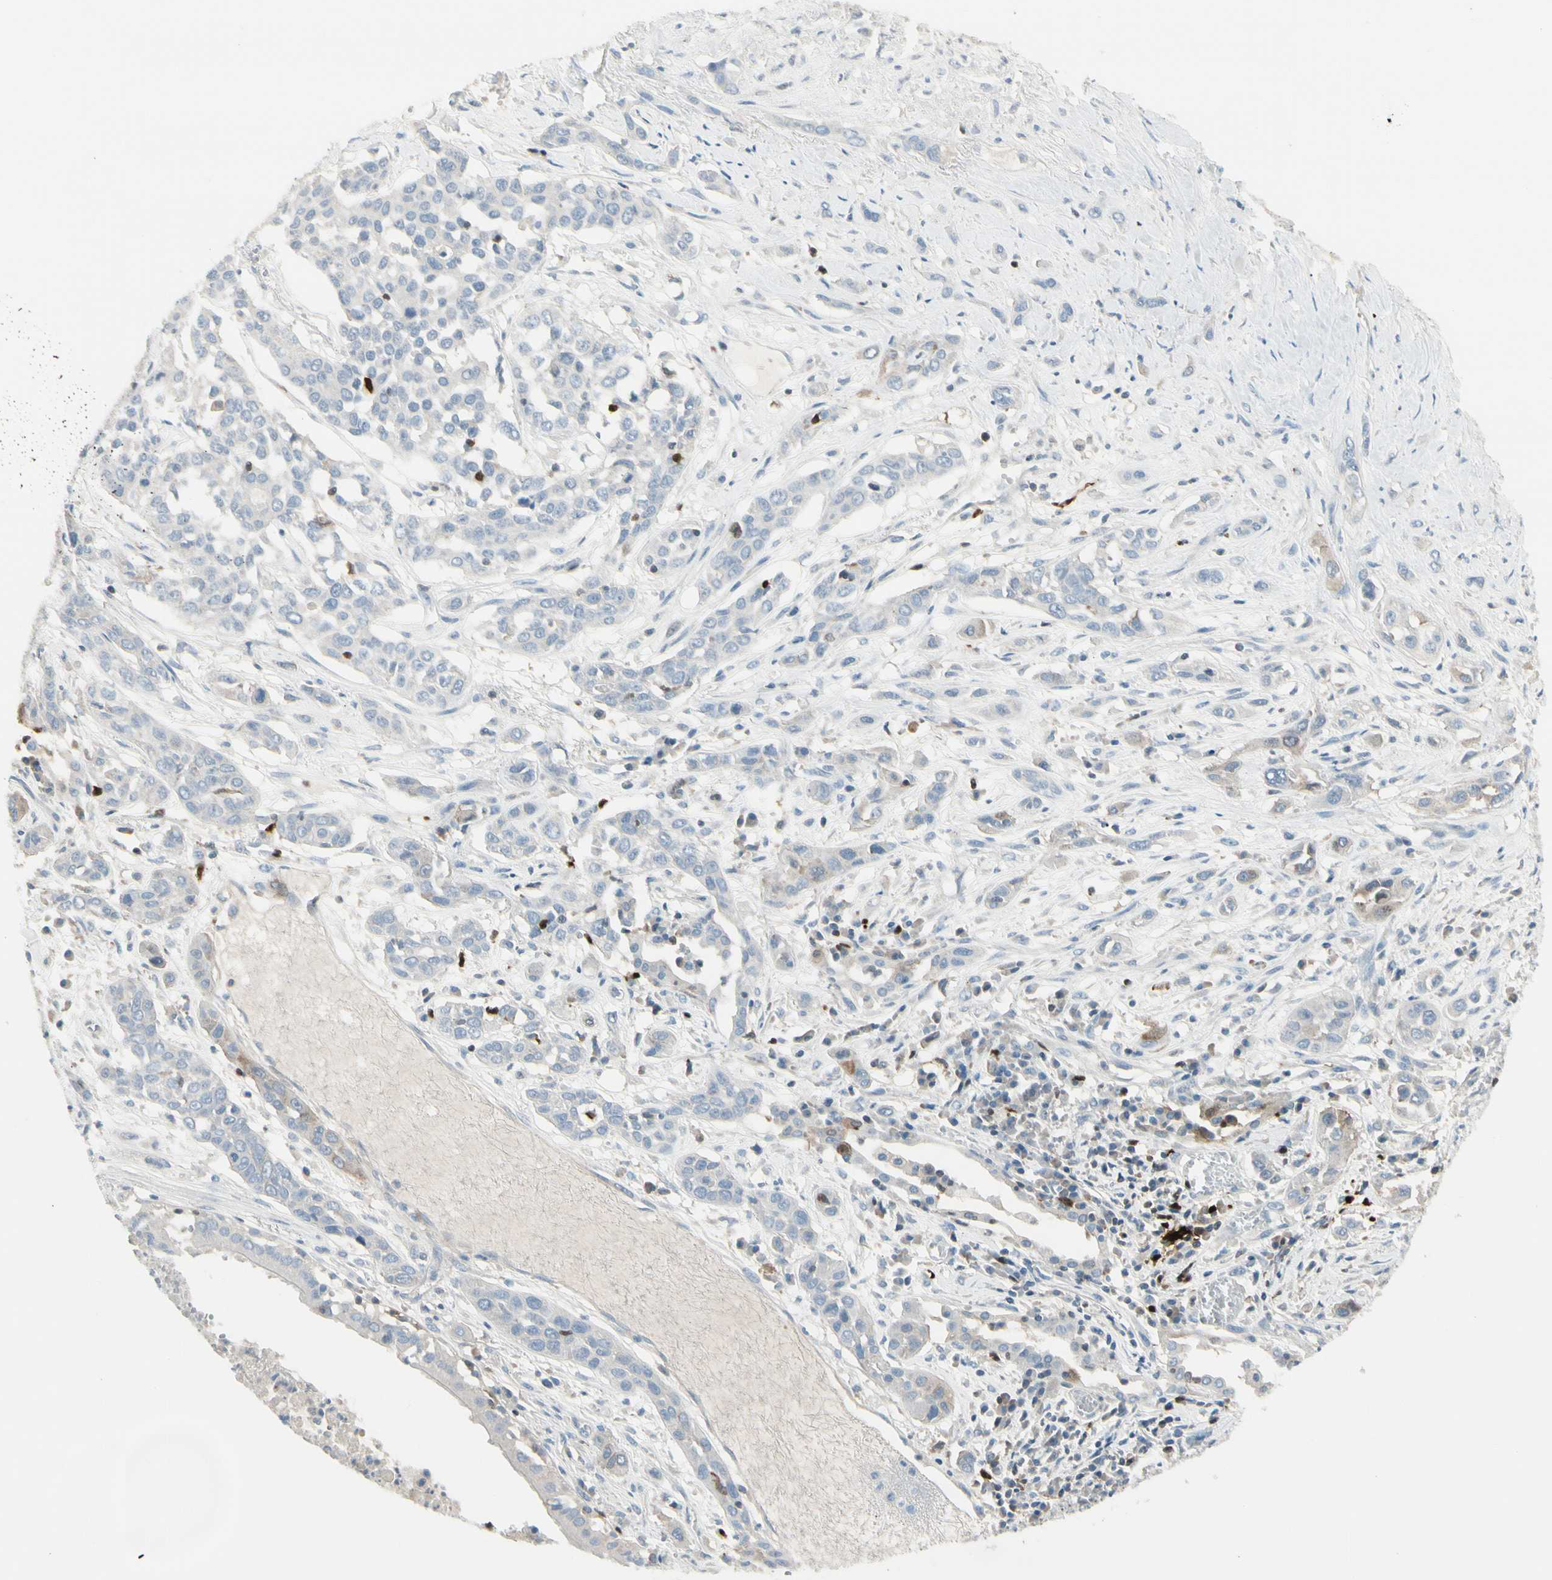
{"staining": {"intensity": "weak", "quantity": "<25%", "location": "cytoplasmic/membranous"}, "tissue": "lung cancer", "cell_type": "Tumor cells", "image_type": "cancer", "snomed": [{"axis": "morphology", "description": "Squamous cell carcinoma, NOS"}, {"axis": "topography", "description": "Lung"}], "caption": "Tumor cells show no significant protein expression in lung cancer.", "gene": "TRAF1", "patient": {"sex": "male", "age": 71}}